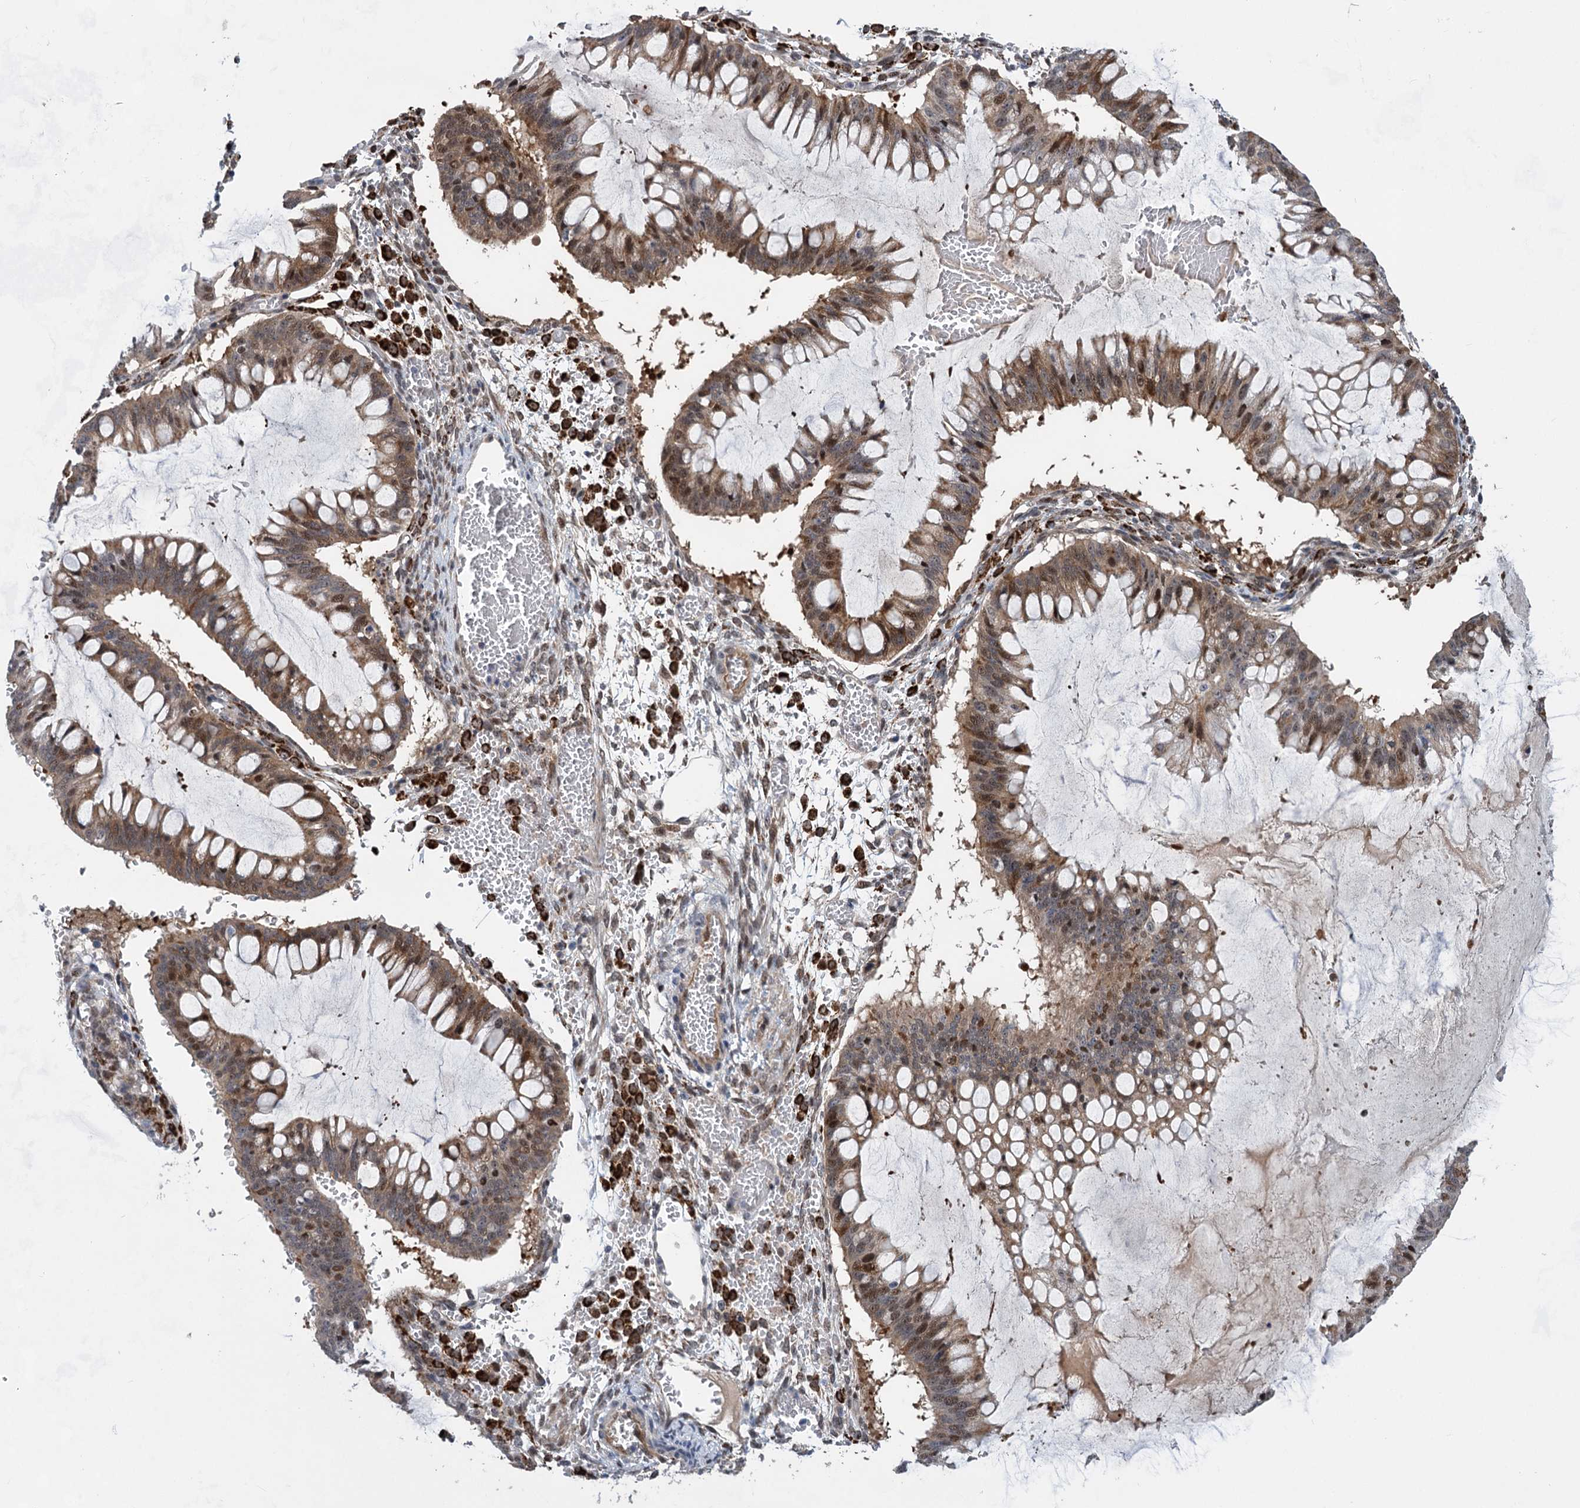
{"staining": {"intensity": "moderate", "quantity": ">75%", "location": "cytoplasmic/membranous,nuclear"}, "tissue": "ovarian cancer", "cell_type": "Tumor cells", "image_type": "cancer", "snomed": [{"axis": "morphology", "description": "Cystadenocarcinoma, mucinous, NOS"}, {"axis": "topography", "description": "Ovary"}], "caption": "Tumor cells display medium levels of moderate cytoplasmic/membranous and nuclear expression in about >75% of cells in human ovarian cancer (mucinous cystadenocarcinoma). The protein of interest is stained brown, and the nuclei are stained in blue (DAB (3,3'-diaminobenzidine) IHC with brightfield microscopy, high magnification).", "gene": "GPBP1", "patient": {"sex": "female", "age": 73}}